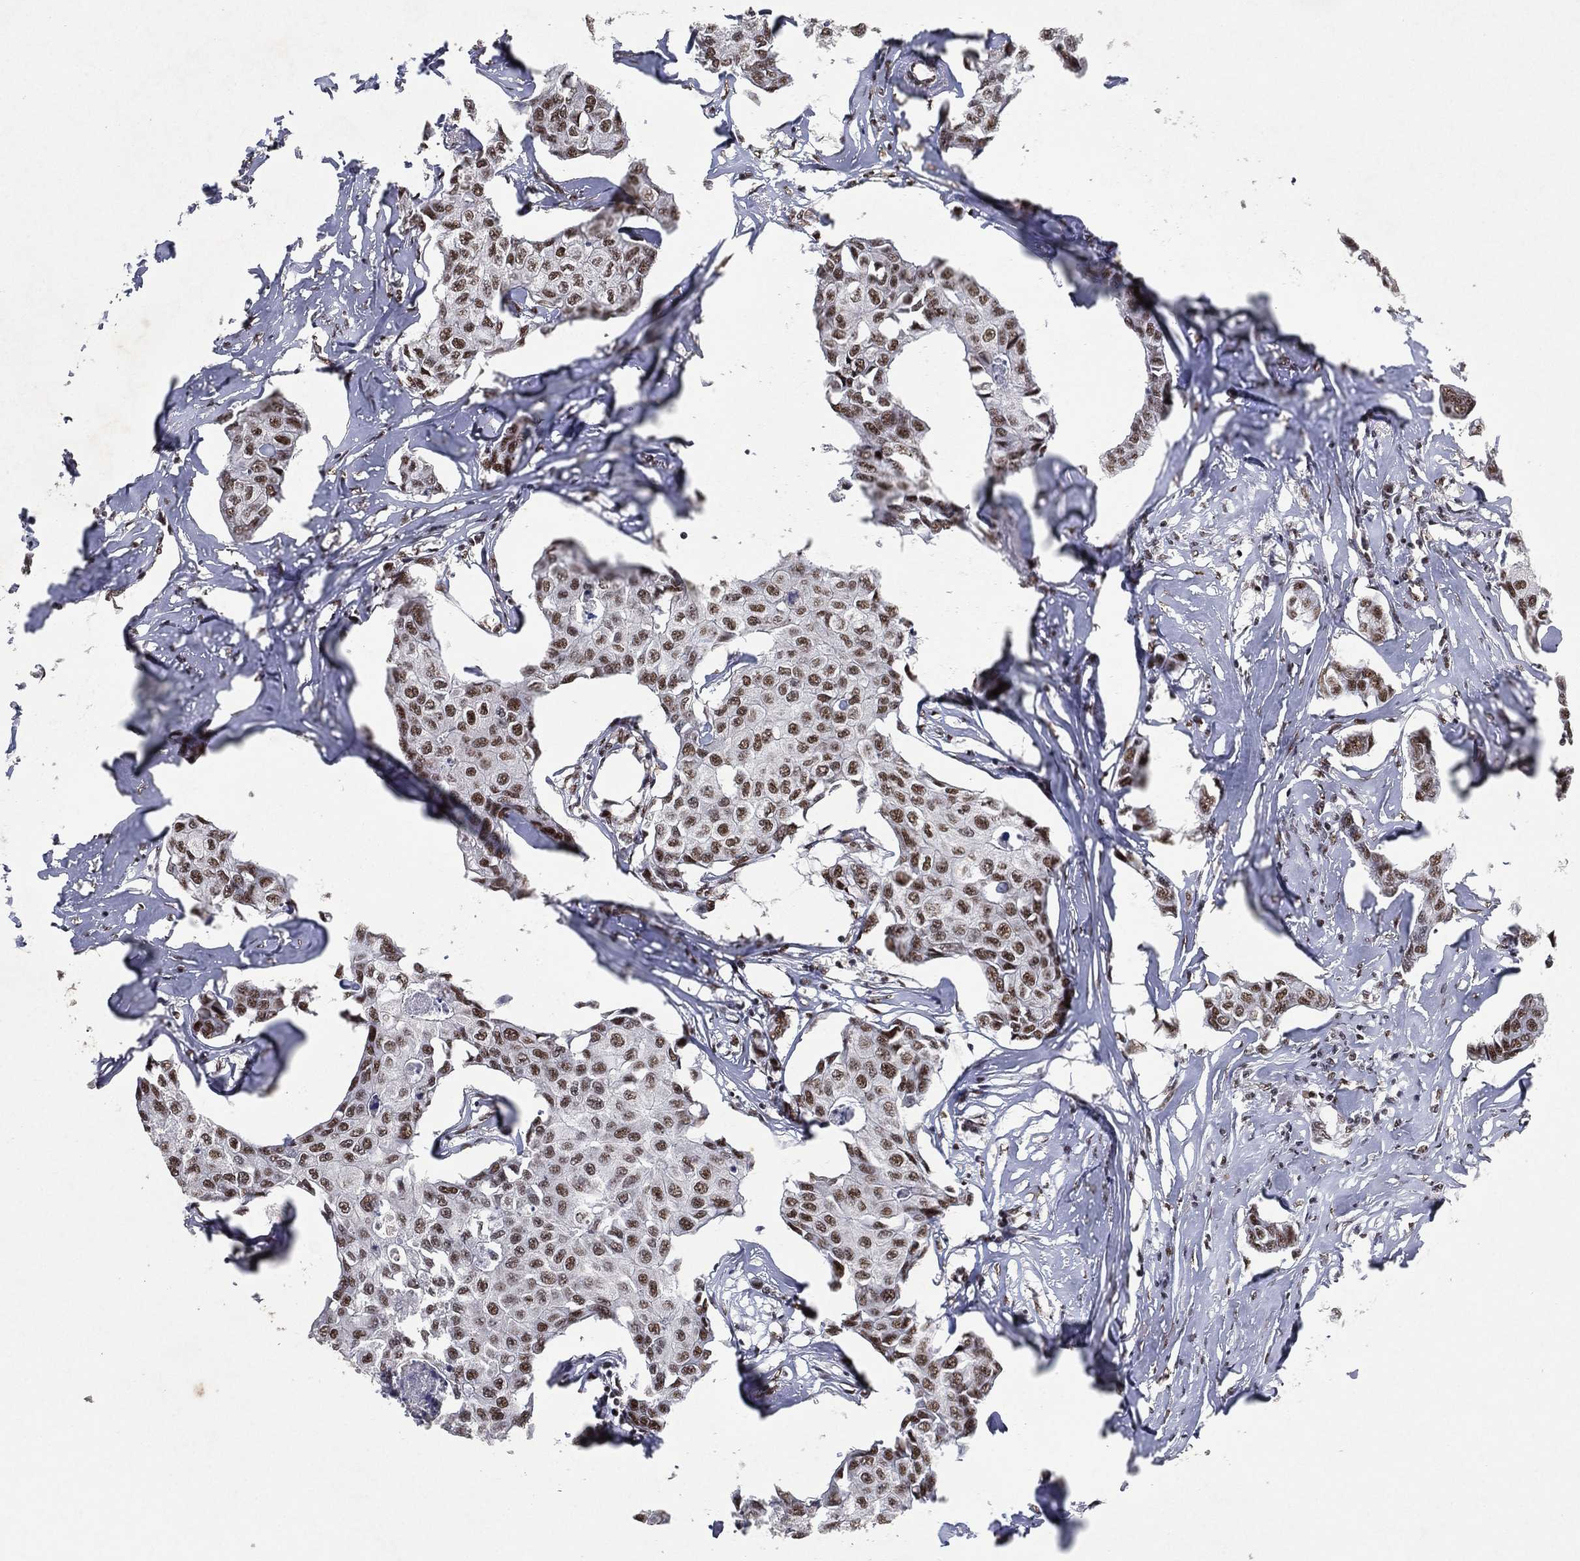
{"staining": {"intensity": "moderate", "quantity": ">75%", "location": "nuclear"}, "tissue": "breast cancer", "cell_type": "Tumor cells", "image_type": "cancer", "snomed": [{"axis": "morphology", "description": "Duct carcinoma"}, {"axis": "topography", "description": "Breast"}], "caption": "Protein analysis of breast cancer (invasive ductal carcinoma) tissue reveals moderate nuclear expression in approximately >75% of tumor cells. Using DAB (3,3'-diaminobenzidine) (brown) and hematoxylin (blue) stains, captured at high magnification using brightfield microscopy.", "gene": "DDX27", "patient": {"sex": "female", "age": 80}}